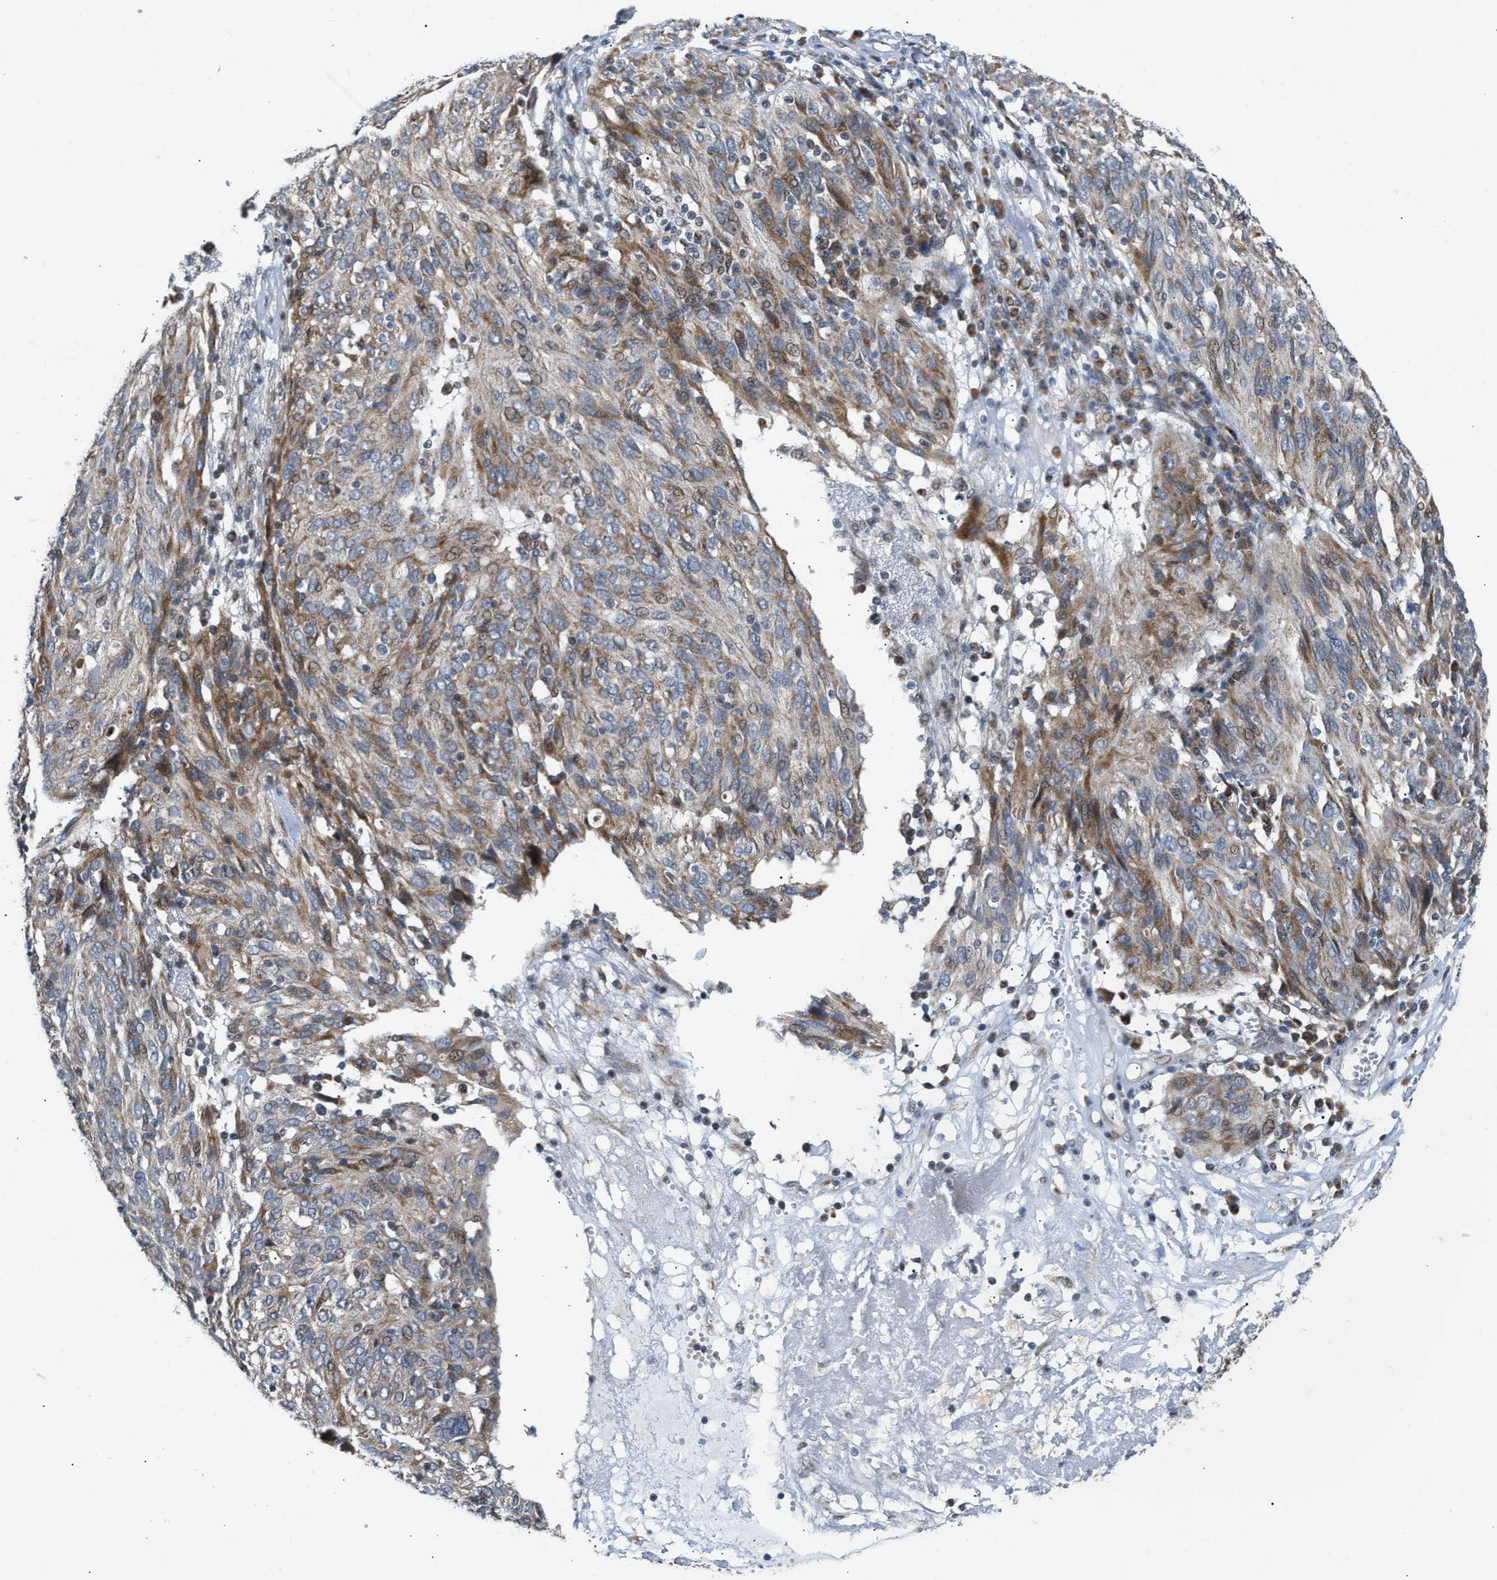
{"staining": {"intensity": "moderate", "quantity": ">75%", "location": "cytoplasmic/membranous"}, "tissue": "ovarian cancer", "cell_type": "Tumor cells", "image_type": "cancer", "snomed": [{"axis": "morphology", "description": "Carcinoma, endometroid"}, {"axis": "topography", "description": "Ovary"}], "caption": "Immunohistochemical staining of human ovarian cancer (endometroid carcinoma) demonstrates moderate cytoplasmic/membranous protein expression in about >75% of tumor cells.", "gene": "DEPTOR", "patient": {"sex": "female", "age": 50}}